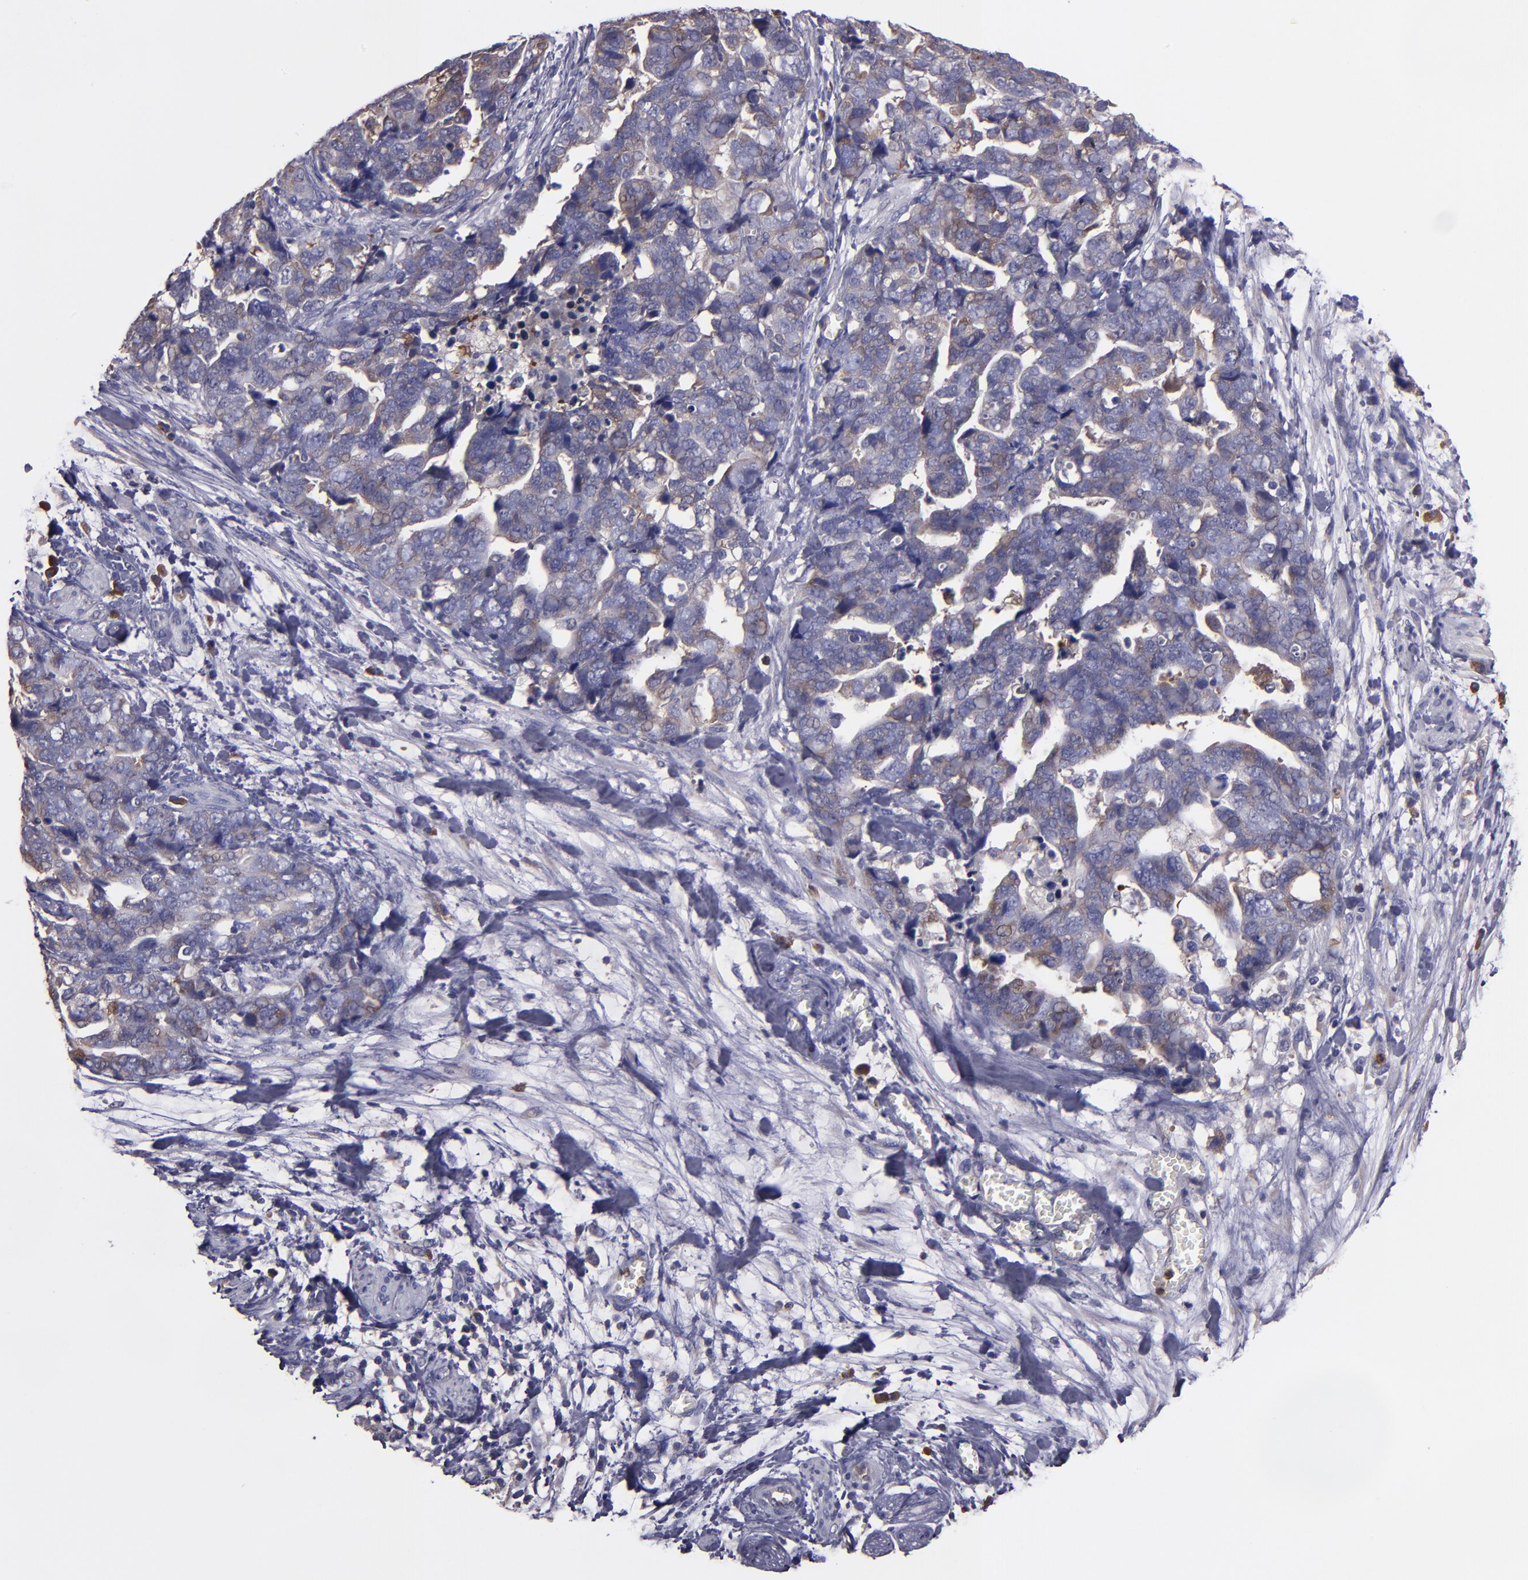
{"staining": {"intensity": "moderate", "quantity": "25%-75%", "location": "cytoplasmic/membranous"}, "tissue": "ovarian cancer", "cell_type": "Tumor cells", "image_type": "cancer", "snomed": [{"axis": "morphology", "description": "Normal tissue, NOS"}, {"axis": "morphology", "description": "Cystadenocarcinoma, serous, NOS"}, {"axis": "topography", "description": "Fallopian tube"}, {"axis": "topography", "description": "Ovary"}], "caption": "Immunohistochemical staining of human serous cystadenocarcinoma (ovarian) exhibits moderate cytoplasmic/membranous protein positivity in about 25%-75% of tumor cells. The staining was performed using DAB (3,3'-diaminobenzidine), with brown indicating positive protein expression. Nuclei are stained blue with hematoxylin.", "gene": "CARS1", "patient": {"sex": "female", "age": 56}}